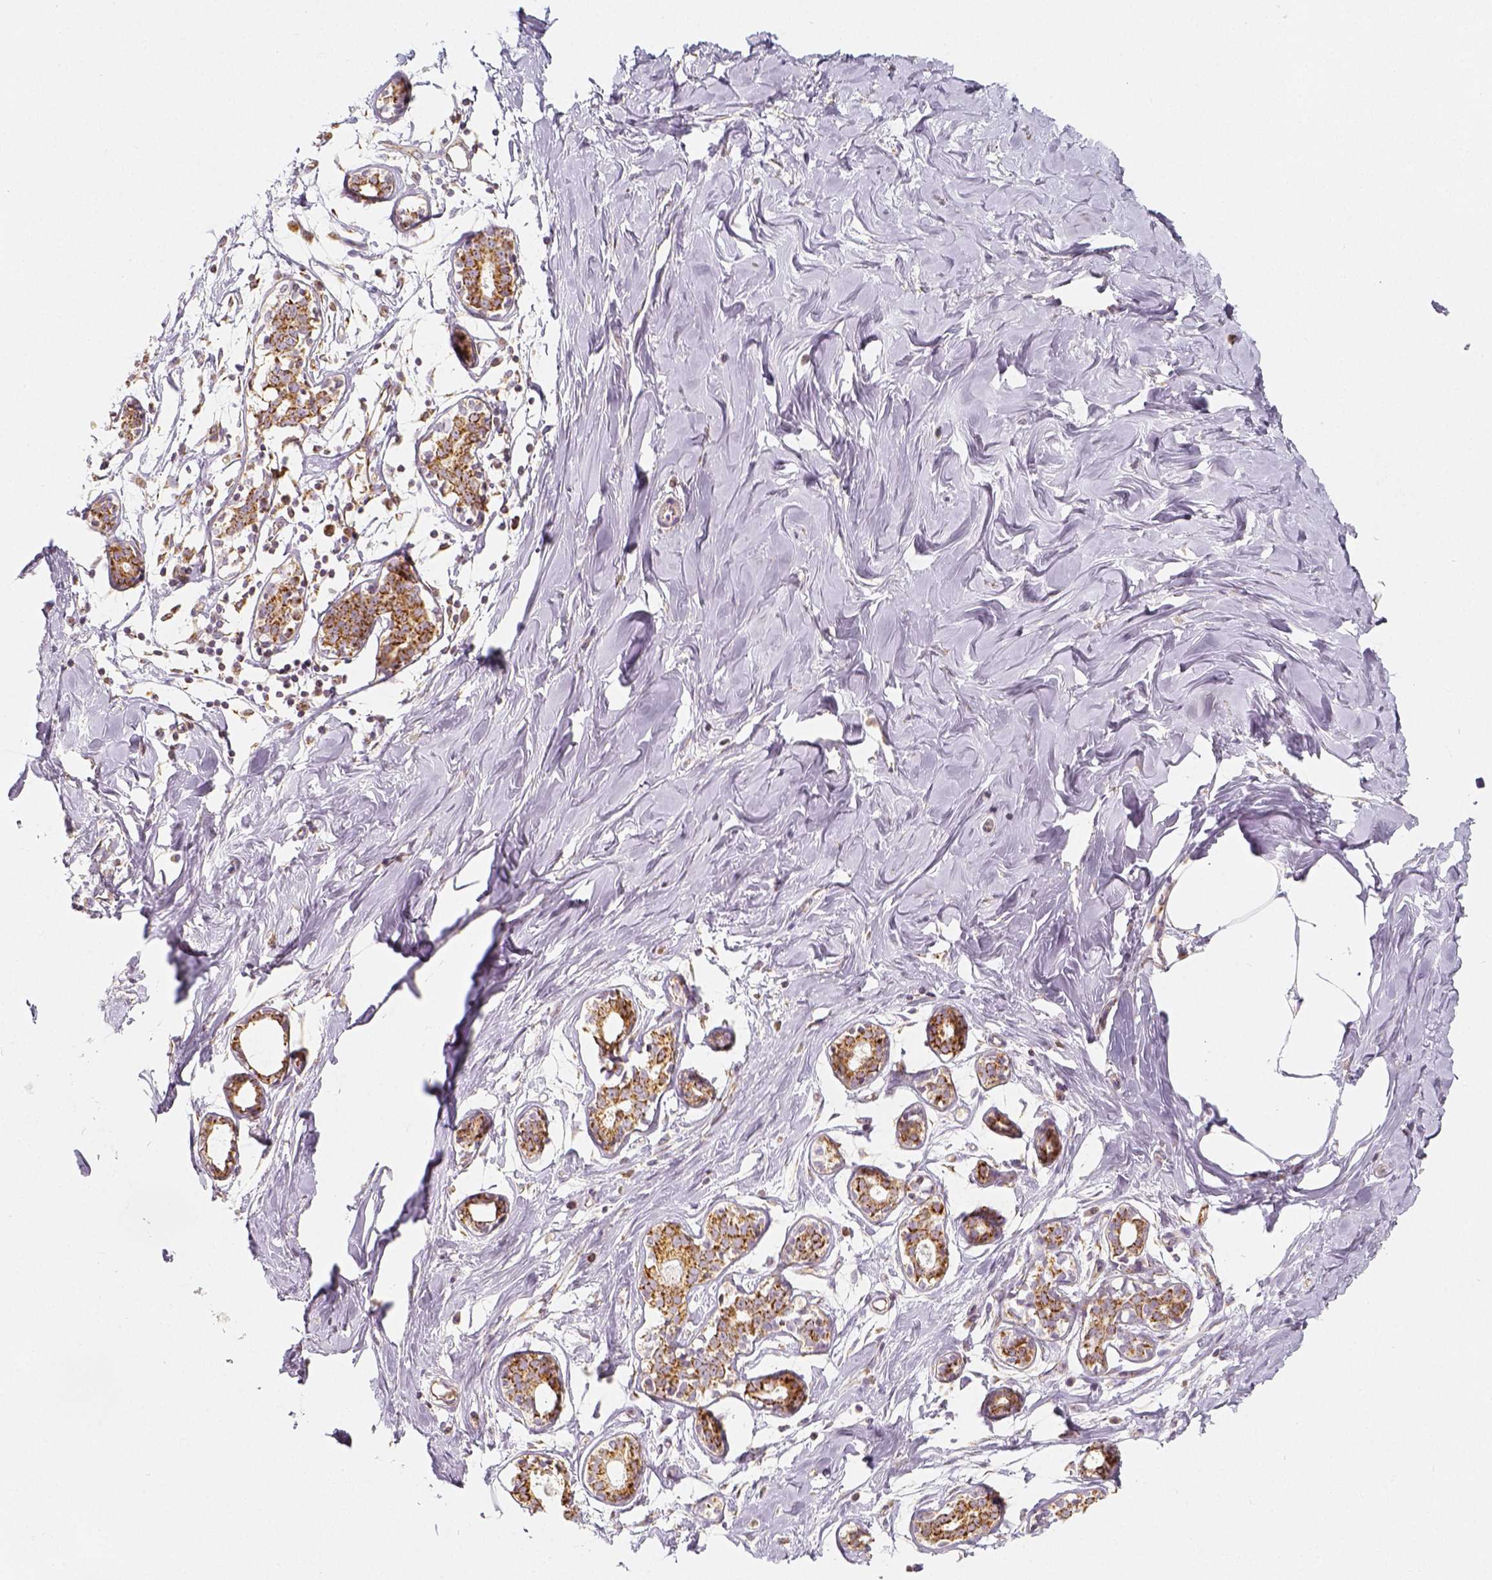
{"staining": {"intensity": "weak", "quantity": ">75%", "location": "cytoplasmic/membranous"}, "tissue": "breast", "cell_type": "Adipocytes", "image_type": "normal", "snomed": [{"axis": "morphology", "description": "Normal tissue, NOS"}, {"axis": "topography", "description": "Breast"}], "caption": "Unremarkable breast exhibits weak cytoplasmic/membranous positivity in approximately >75% of adipocytes, visualized by immunohistochemistry. (Stains: DAB (3,3'-diaminobenzidine) in brown, nuclei in blue, Microscopy: brightfield microscopy at high magnification).", "gene": "PGAM5", "patient": {"sex": "female", "age": 27}}